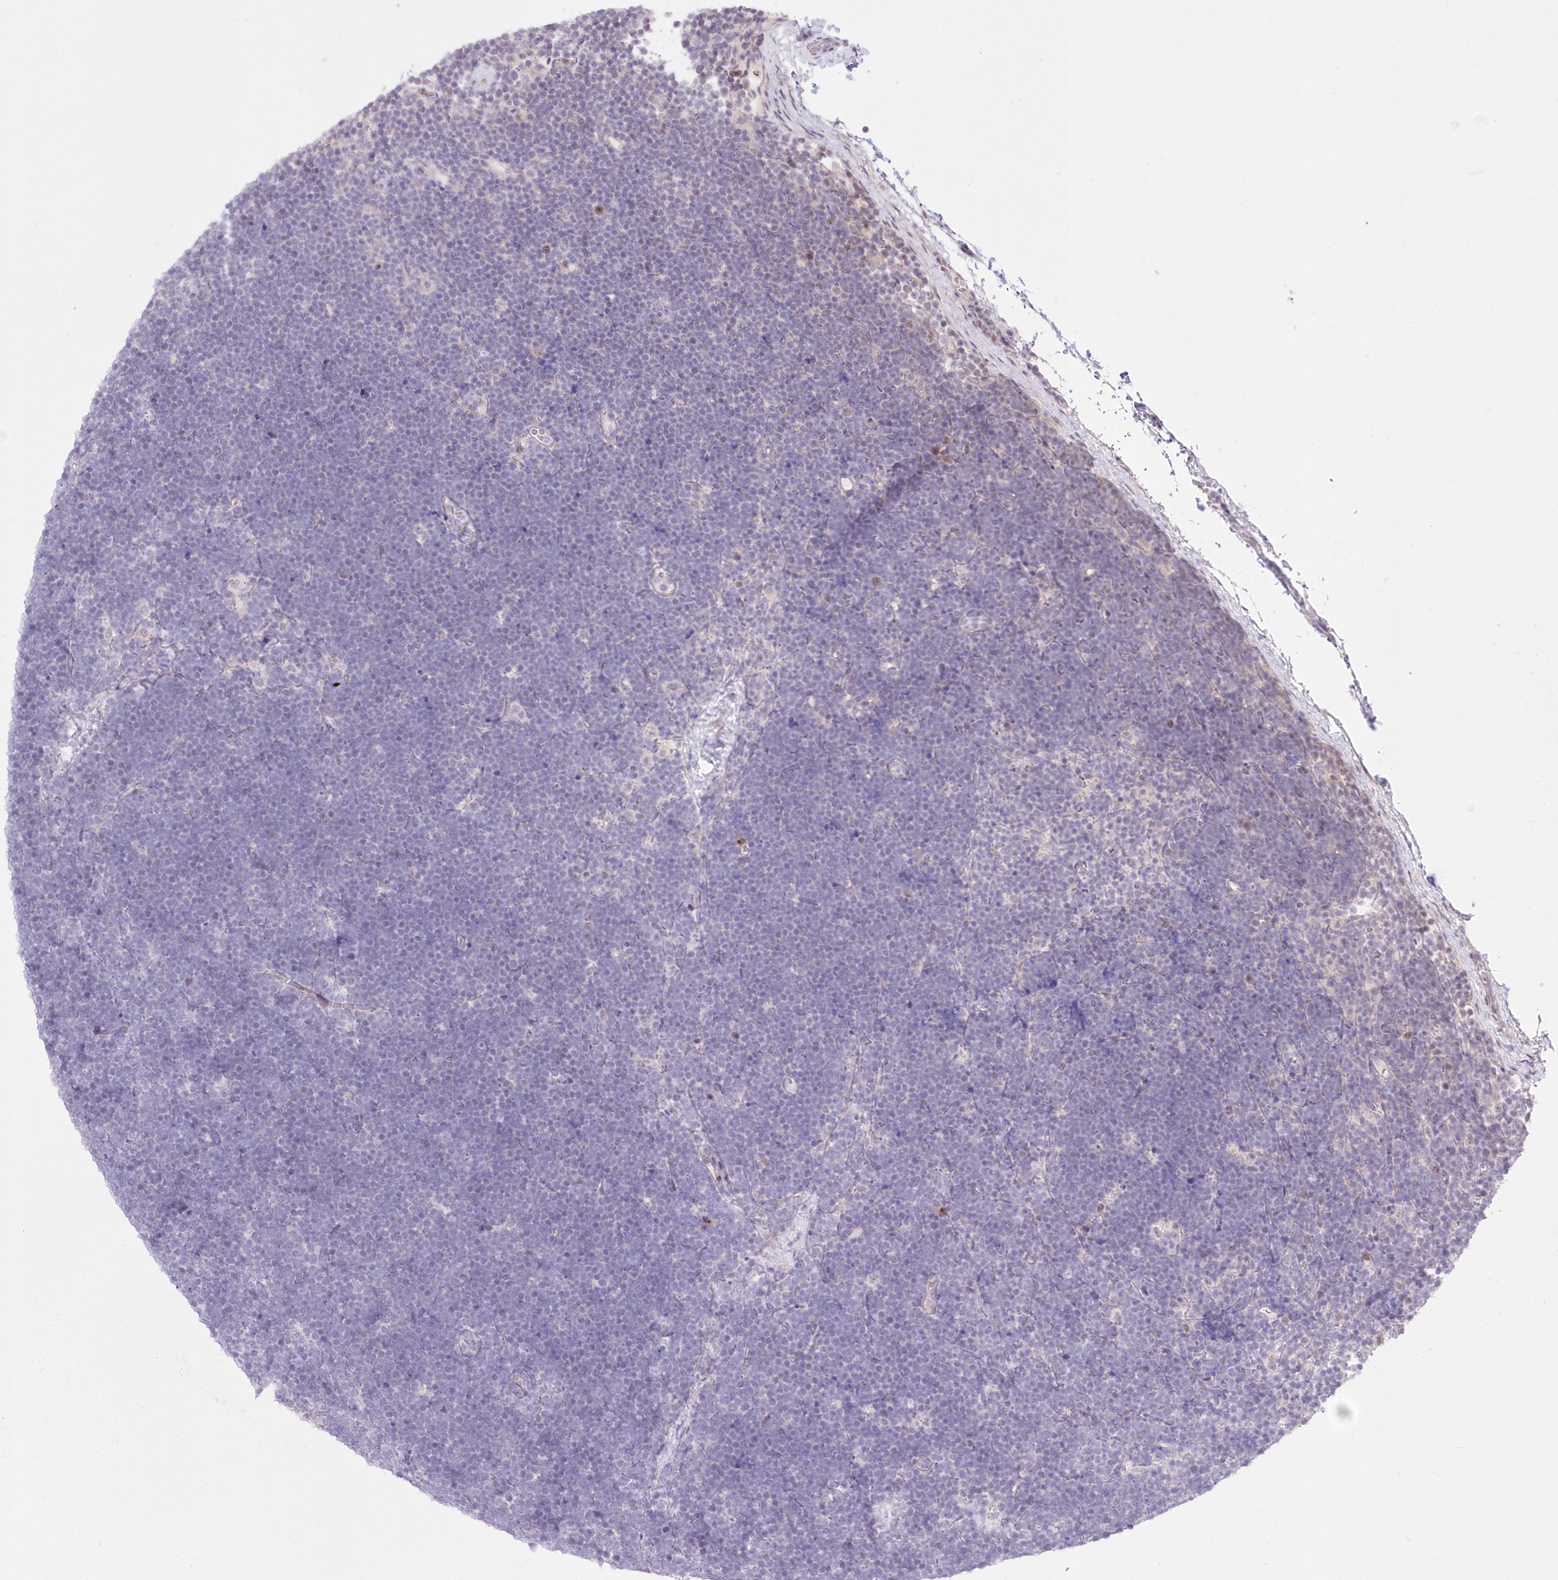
{"staining": {"intensity": "negative", "quantity": "none", "location": "none"}, "tissue": "lymphoma", "cell_type": "Tumor cells", "image_type": "cancer", "snomed": [{"axis": "morphology", "description": "Malignant lymphoma, non-Hodgkin's type, High grade"}, {"axis": "topography", "description": "Lymph node"}], "caption": "IHC histopathology image of lymphoma stained for a protein (brown), which demonstrates no expression in tumor cells. (Immunohistochemistry (ihc), brightfield microscopy, high magnification).", "gene": "FAM241B", "patient": {"sex": "male", "age": 13}}